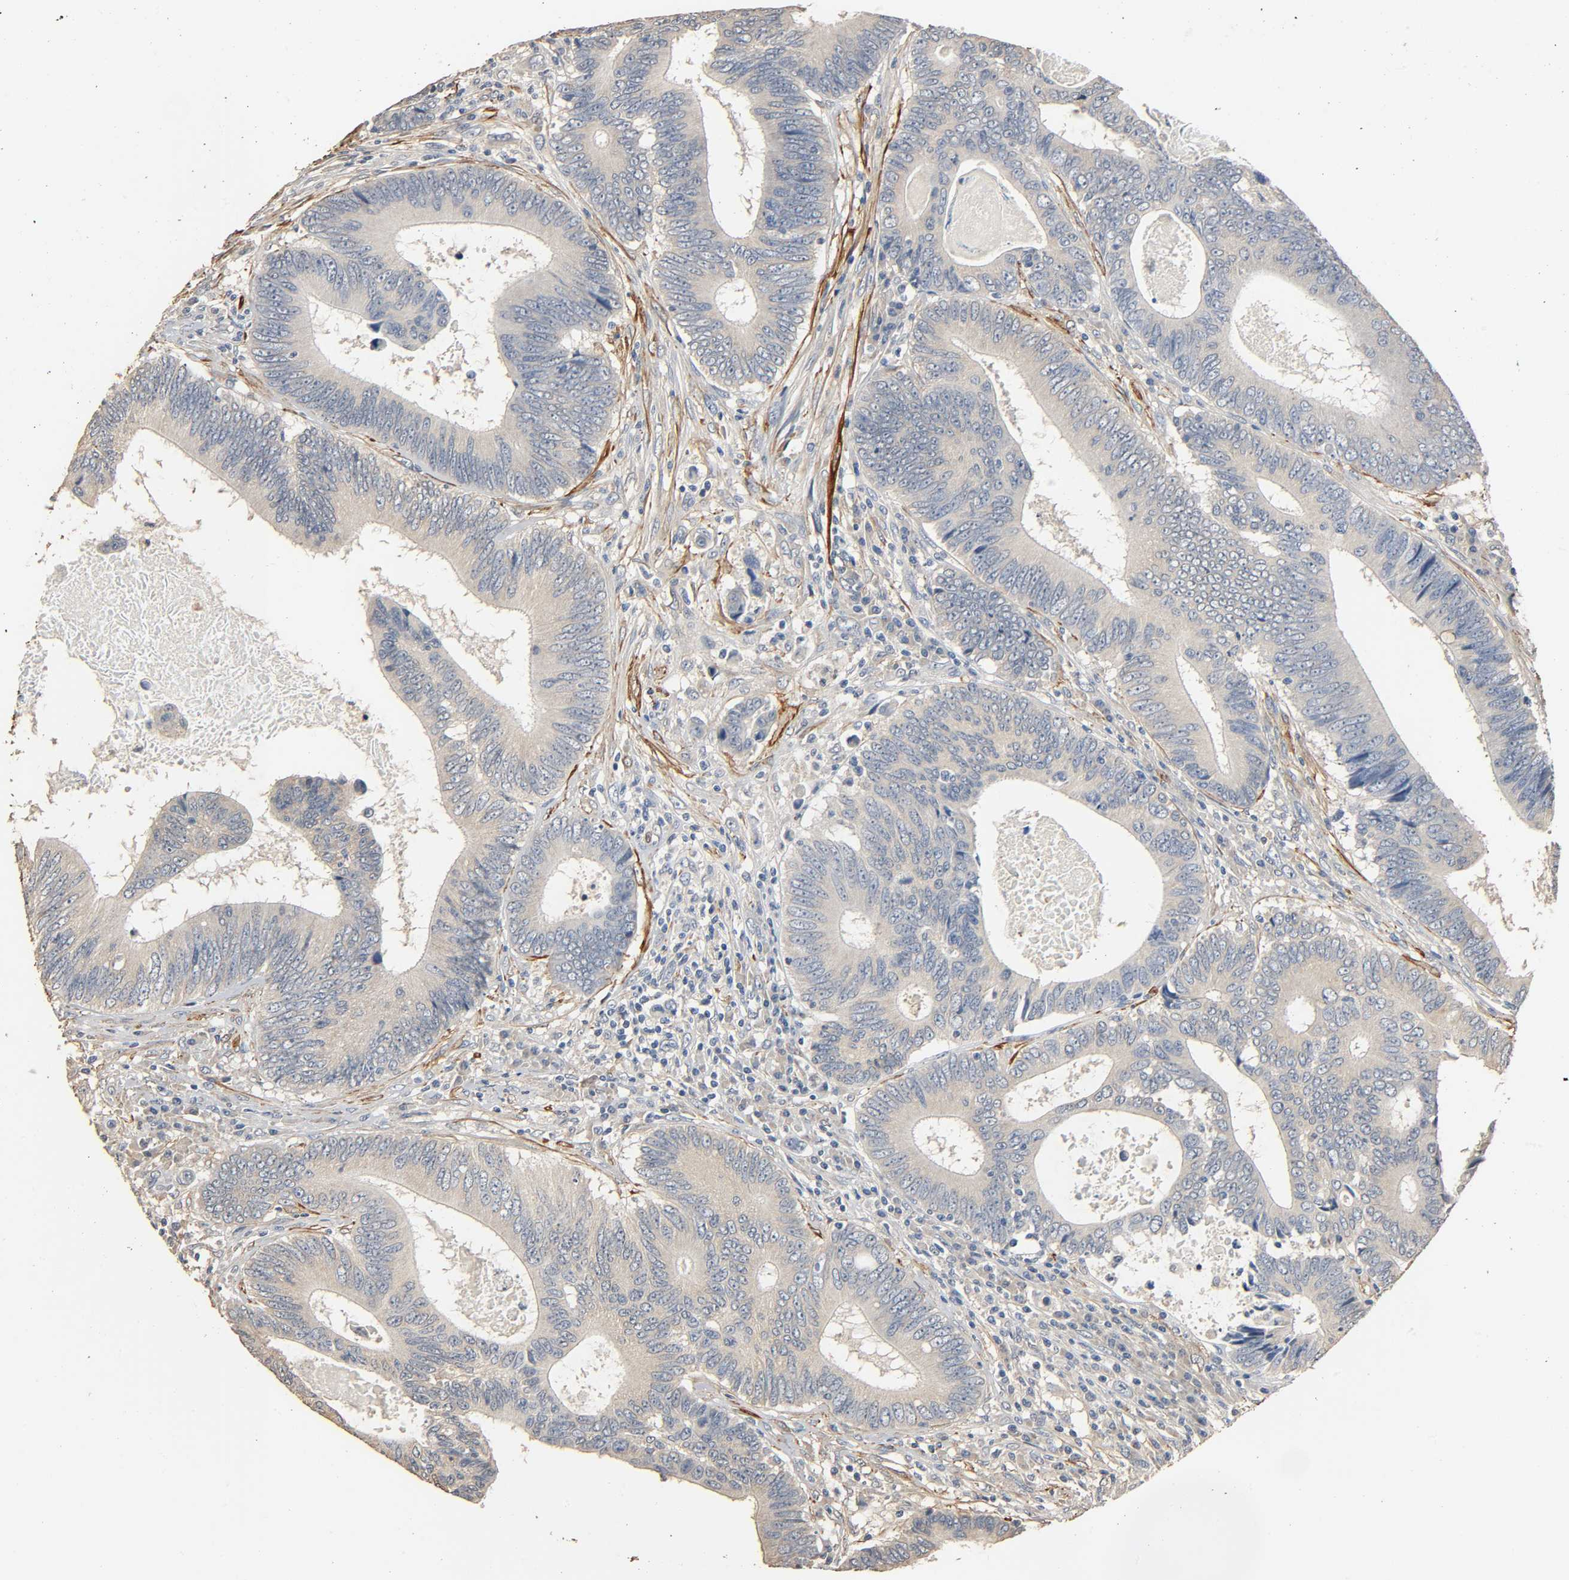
{"staining": {"intensity": "negative", "quantity": "none", "location": "none"}, "tissue": "colorectal cancer", "cell_type": "Tumor cells", "image_type": "cancer", "snomed": [{"axis": "morphology", "description": "Adenocarcinoma, NOS"}, {"axis": "topography", "description": "Colon"}], "caption": "This is an IHC image of adenocarcinoma (colorectal). There is no staining in tumor cells.", "gene": "GSTA3", "patient": {"sex": "female", "age": 78}}